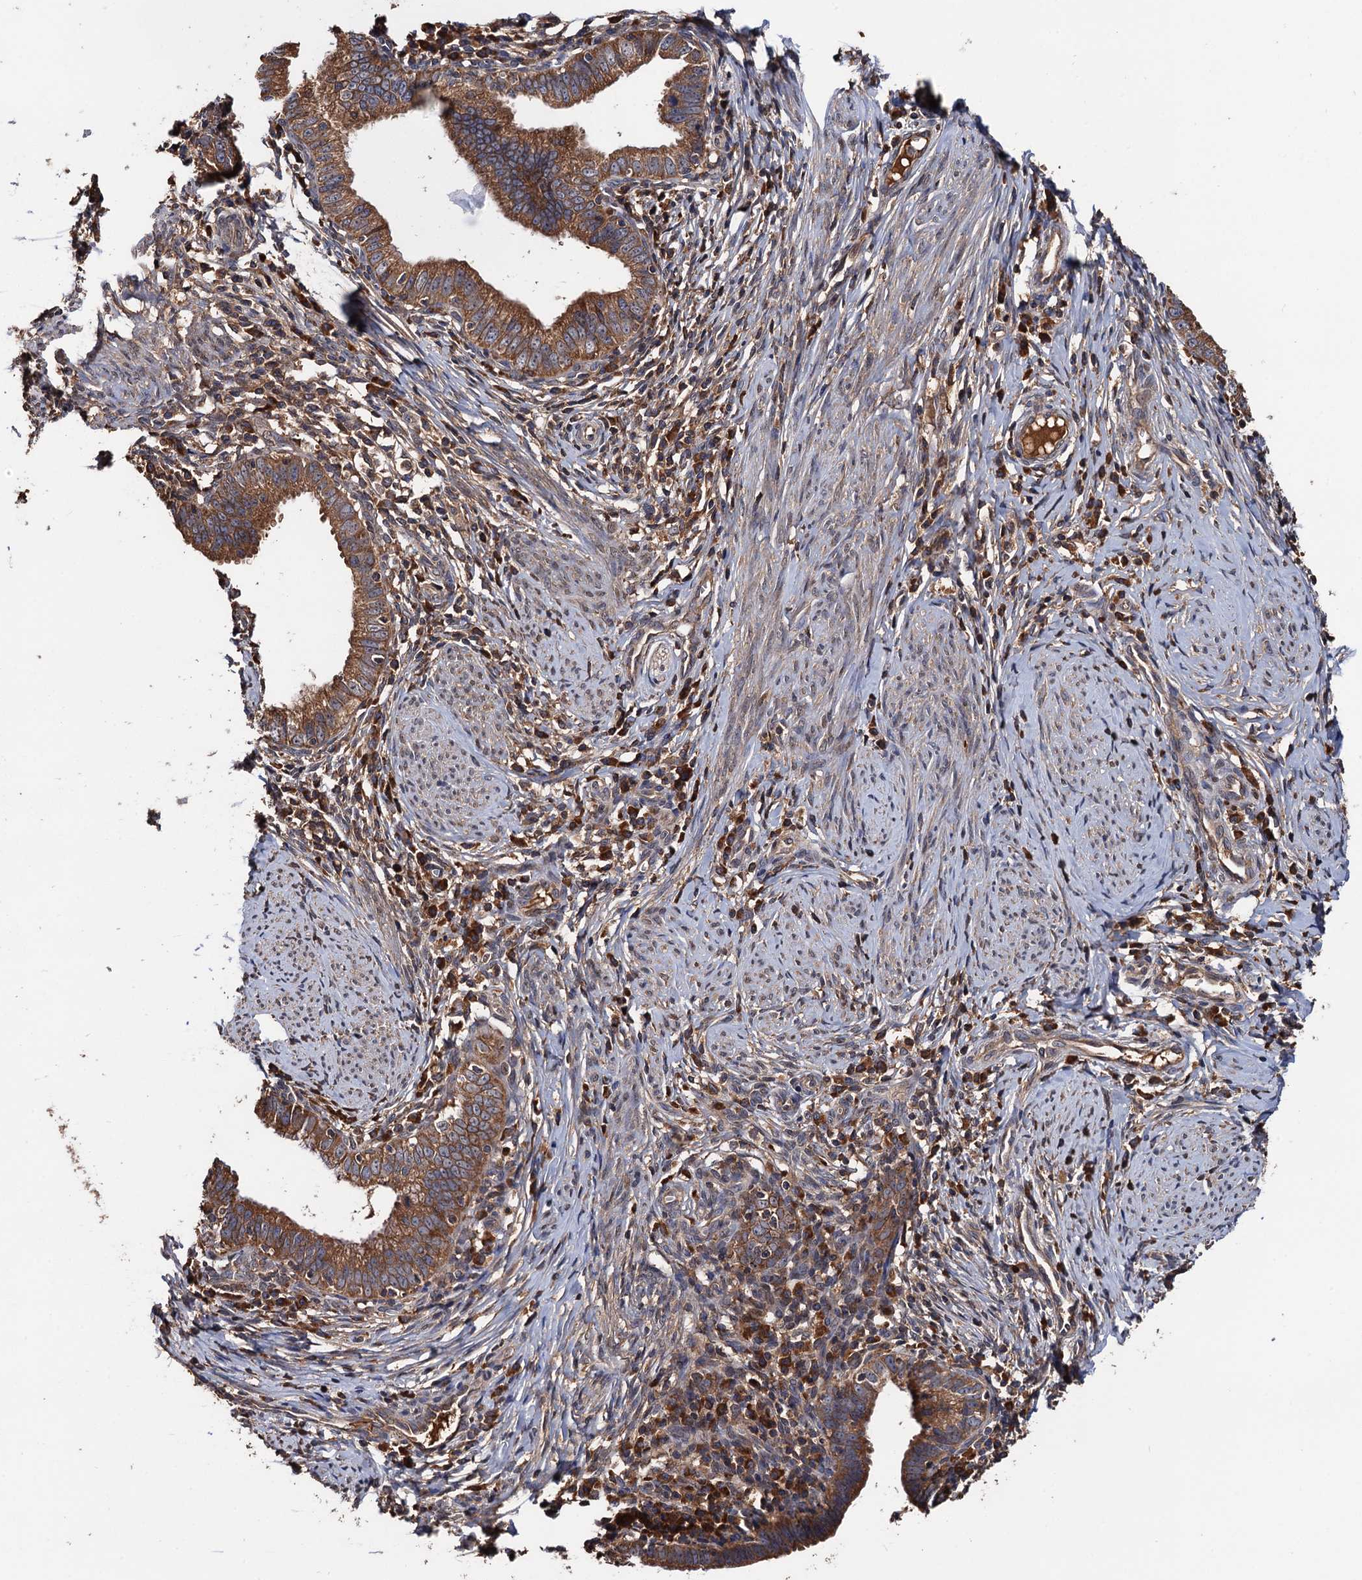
{"staining": {"intensity": "moderate", "quantity": ">75%", "location": "cytoplasmic/membranous"}, "tissue": "cervical cancer", "cell_type": "Tumor cells", "image_type": "cancer", "snomed": [{"axis": "morphology", "description": "Adenocarcinoma, NOS"}, {"axis": "topography", "description": "Cervix"}], "caption": "High-magnification brightfield microscopy of adenocarcinoma (cervical) stained with DAB (brown) and counterstained with hematoxylin (blue). tumor cells exhibit moderate cytoplasmic/membranous expression is seen in approximately>75% of cells.", "gene": "RGS11", "patient": {"sex": "female", "age": 36}}